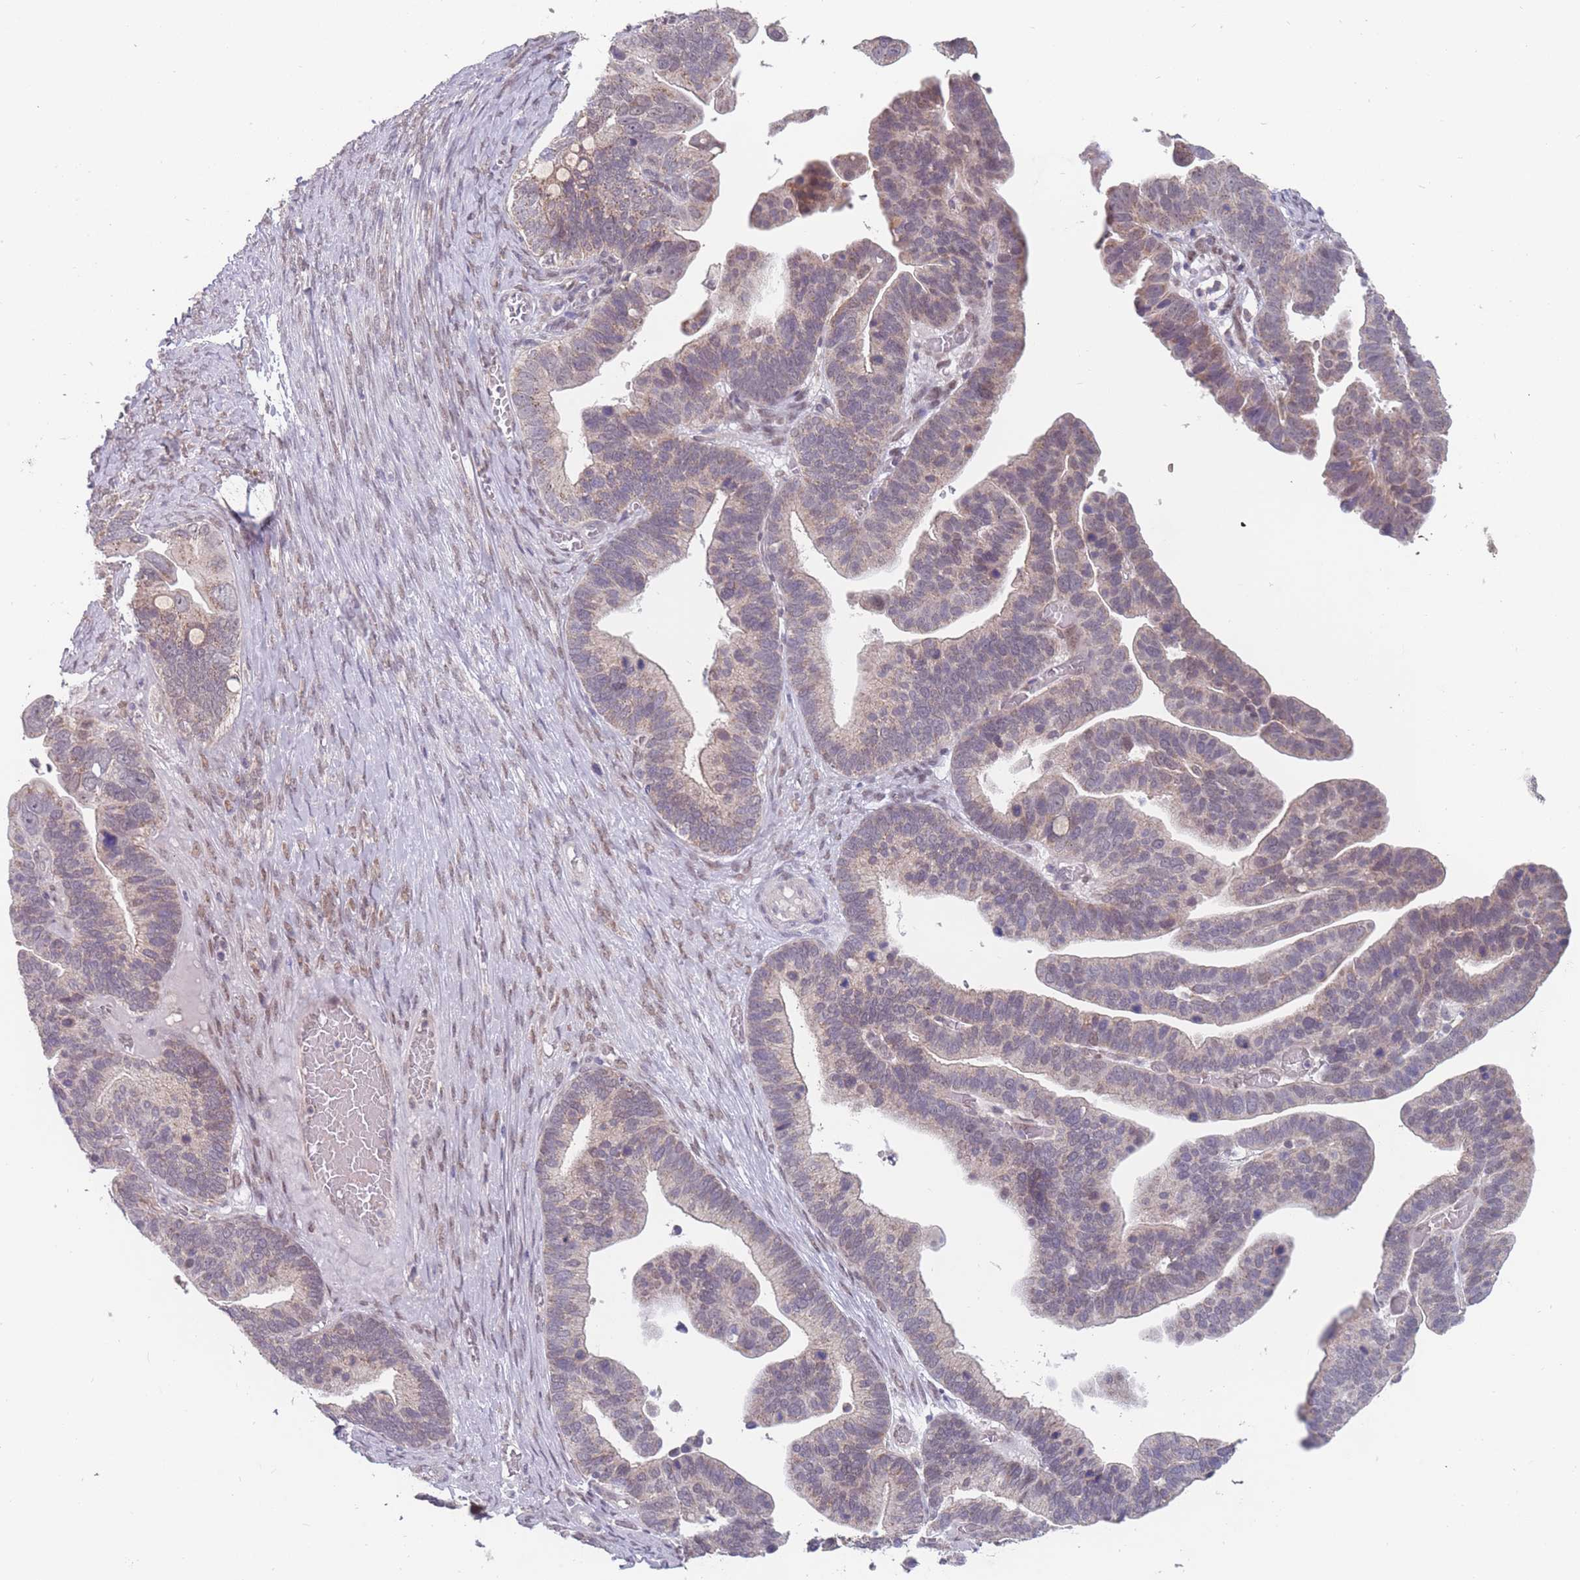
{"staining": {"intensity": "weak", "quantity": "25%-75%", "location": "cytoplasmic/membranous,nuclear"}, "tissue": "ovarian cancer", "cell_type": "Tumor cells", "image_type": "cancer", "snomed": [{"axis": "morphology", "description": "Cystadenocarcinoma, serous, NOS"}, {"axis": "topography", "description": "Ovary"}], "caption": "The image displays staining of serous cystadenocarcinoma (ovarian), revealing weak cytoplasmic/membranous and nuclear protein expression (brown color) within tumor cells. Nuclei are stained in blue.", "gene": "PEX7", "patient": {"sex": "female", "age": 56}}